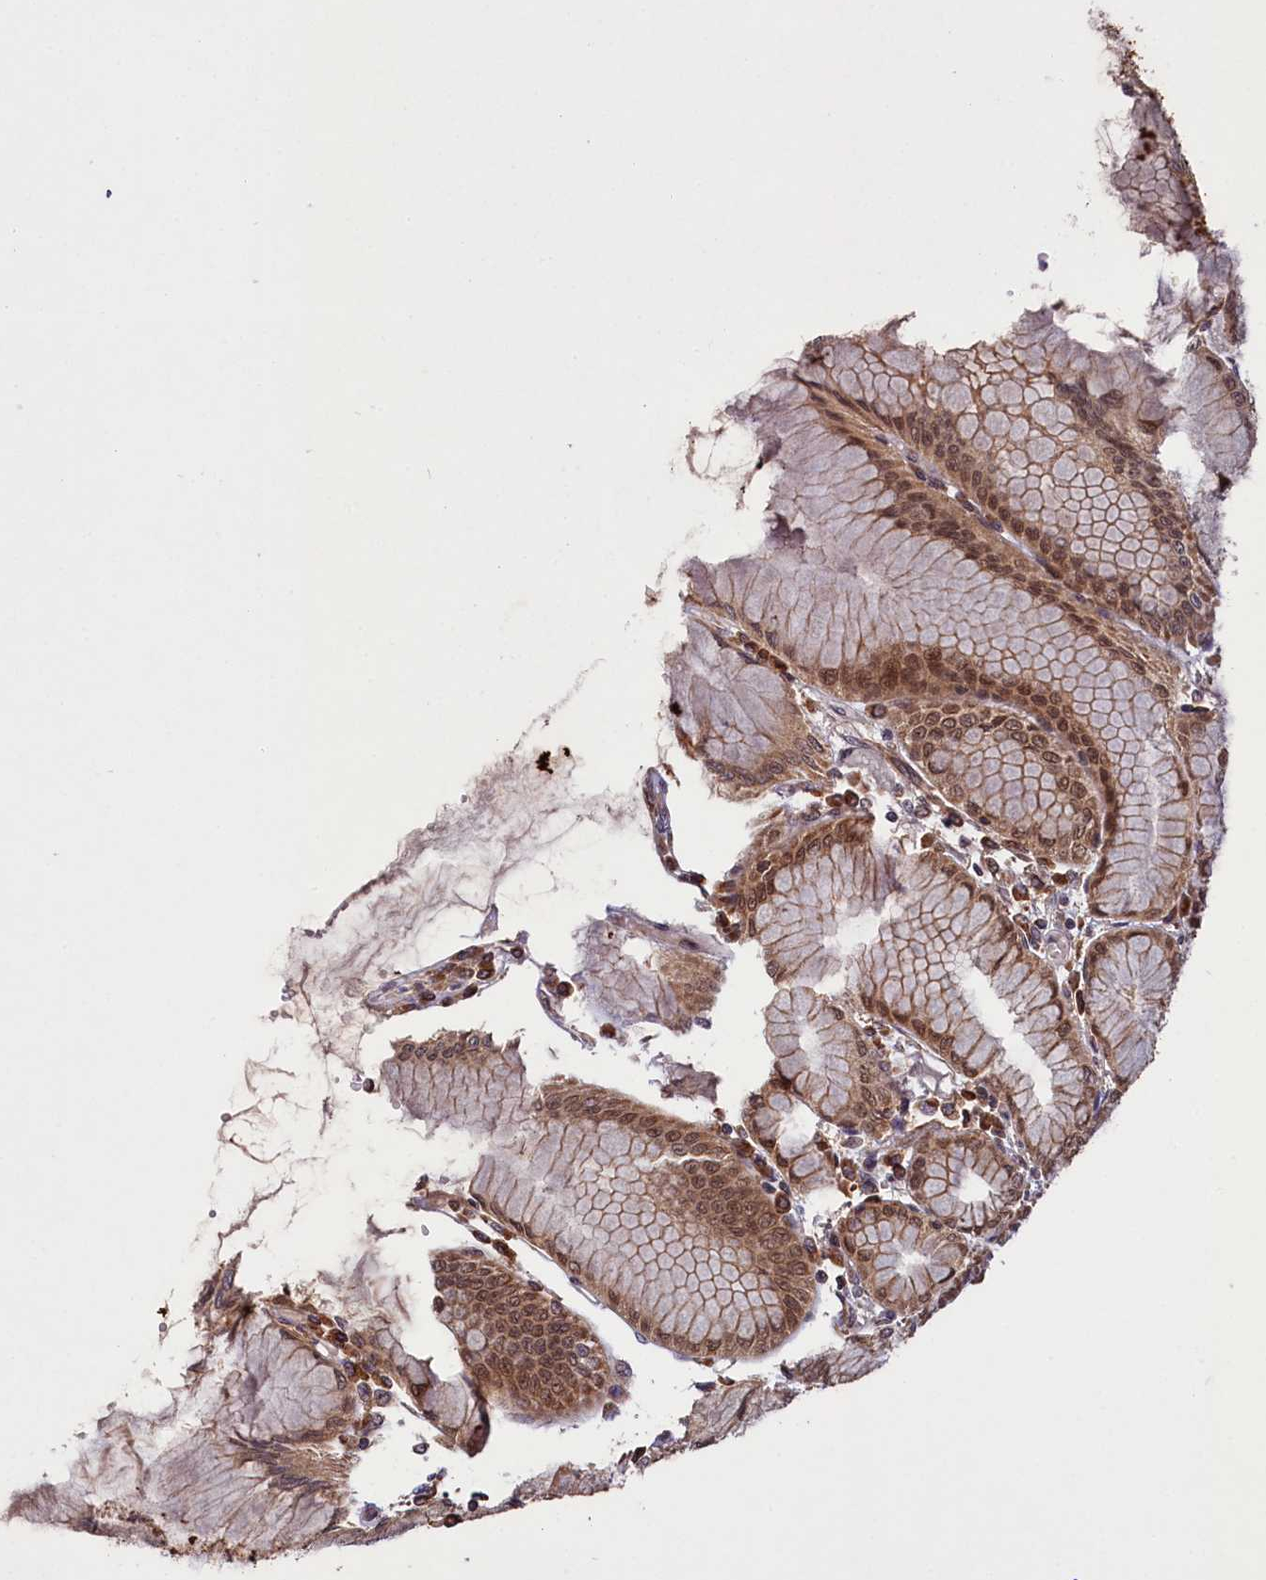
{"staining": {"intensity": "strong", "quantity": ">75%", "location": "cytoplasmic/membranous,nuclear"}, "tissue": "stomach", "cell_type": "Glandular cells", "image_type": "normal", "snomed": [{"axis": "morphology", "description": "Normal tissue, NOS"}, {"axis": "topography", "description": "Stomach"}], "caption": "Immunohistochemical staining of normal human stomach reveals high levels of strong cytoplasmic/membranous,nuclear staining in about >75% of glandular cells. The staining is performed using DAB (3,3'-diaminobenzidine) brown chromogen to label protein expression. The nuclei are counter-stained blue using hematoxylin.", "gene": "UBE3A", "patient": {"sex": "female", "age": 57}}